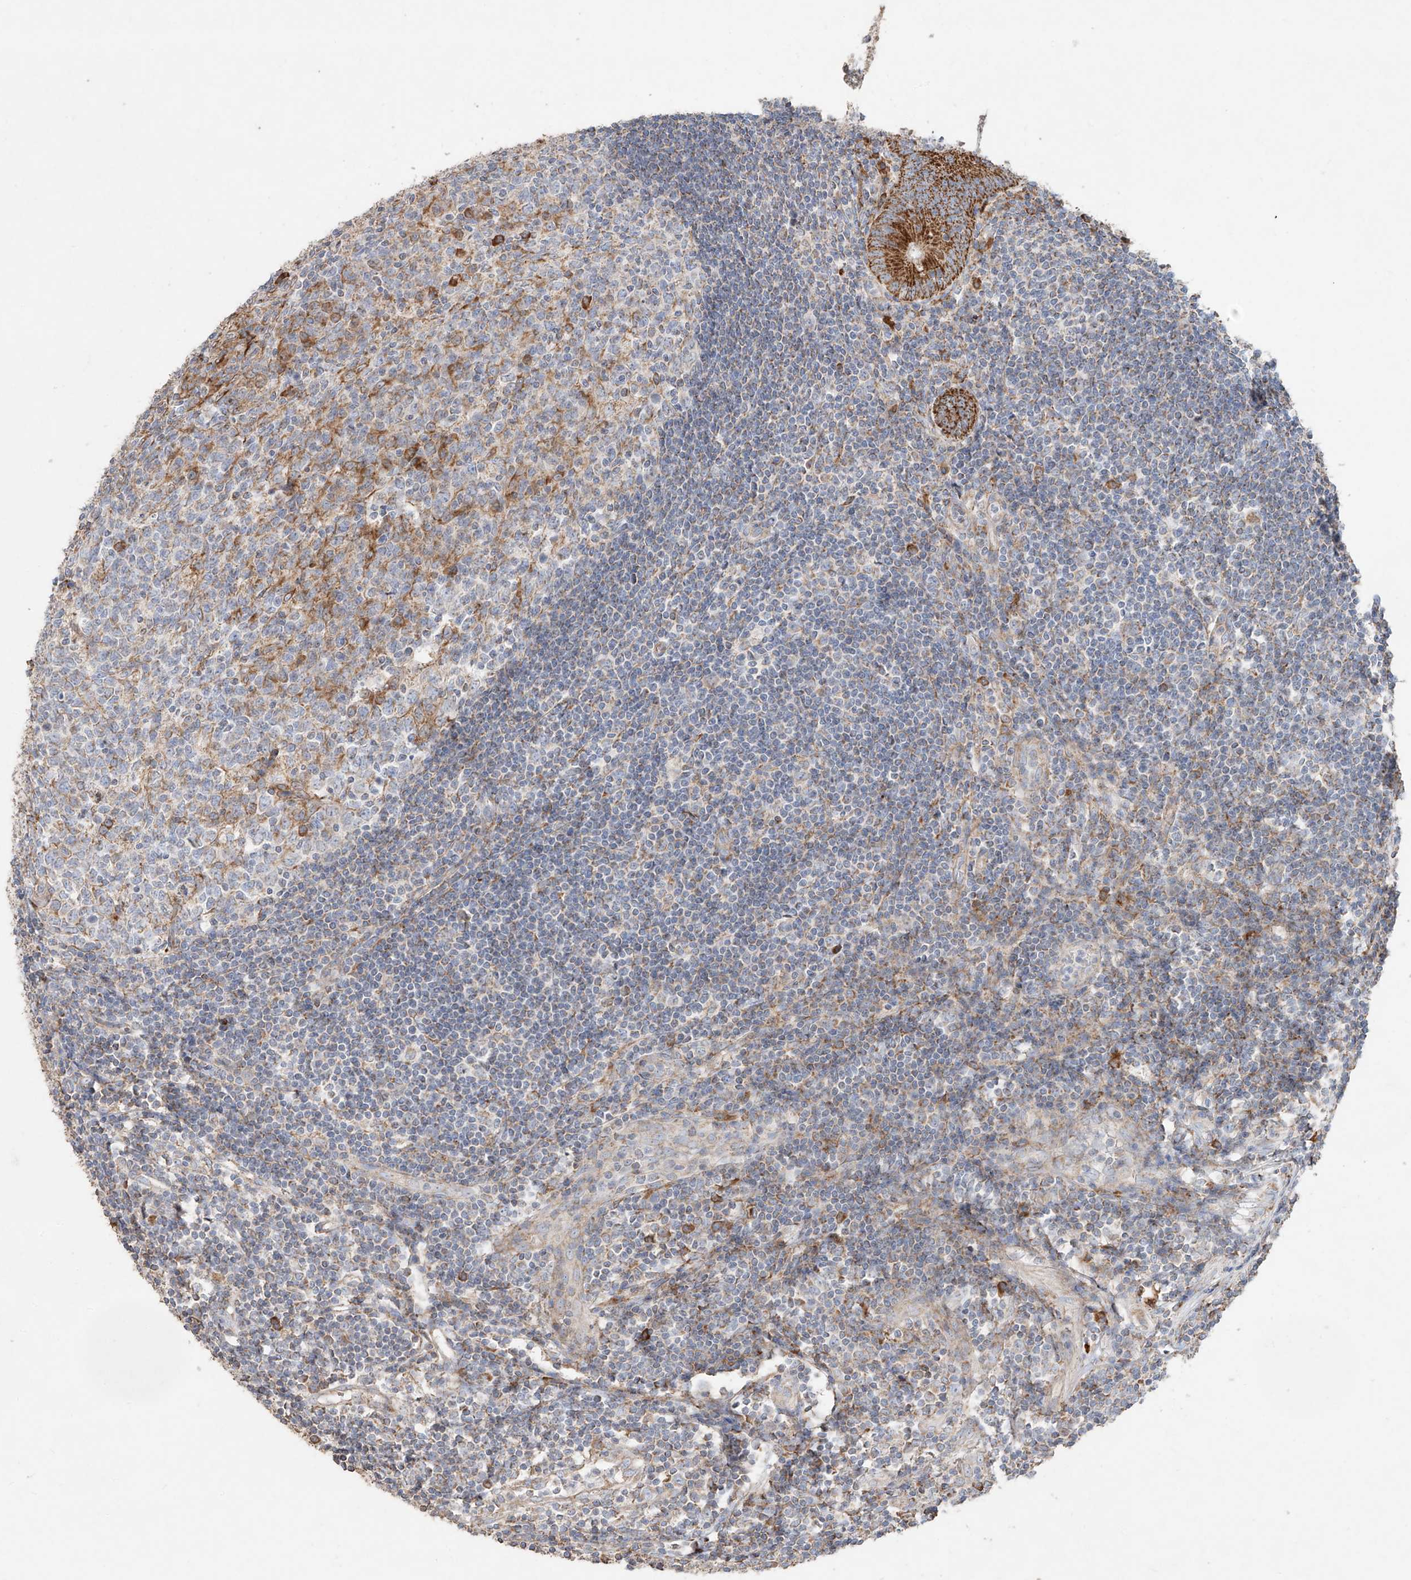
{"staining": {"intensity": "strong", "quantity": ">75%", "location": "cytoplasmic/membranous"}, "tissue": "appendix", "cell_type": "Glandular cells", "image_type": "normal", "snomed": [{"axis": "morphology", "description": "Normal tissue, NOS"}, {"axis": "topography", "description": "Appendix"}], "caption": "Immunohistochemistry micrograph of normal appendix: appendix stained using immunohistochemistry exhibits high levels of strong protein expression localized specifically in the cytoplasmic/membranous of glandular cells, appearing as a cytoplasmic/membranous brown color.", "gene": "COLGALT2", "patient": {"sex": "female", "age": 54}}